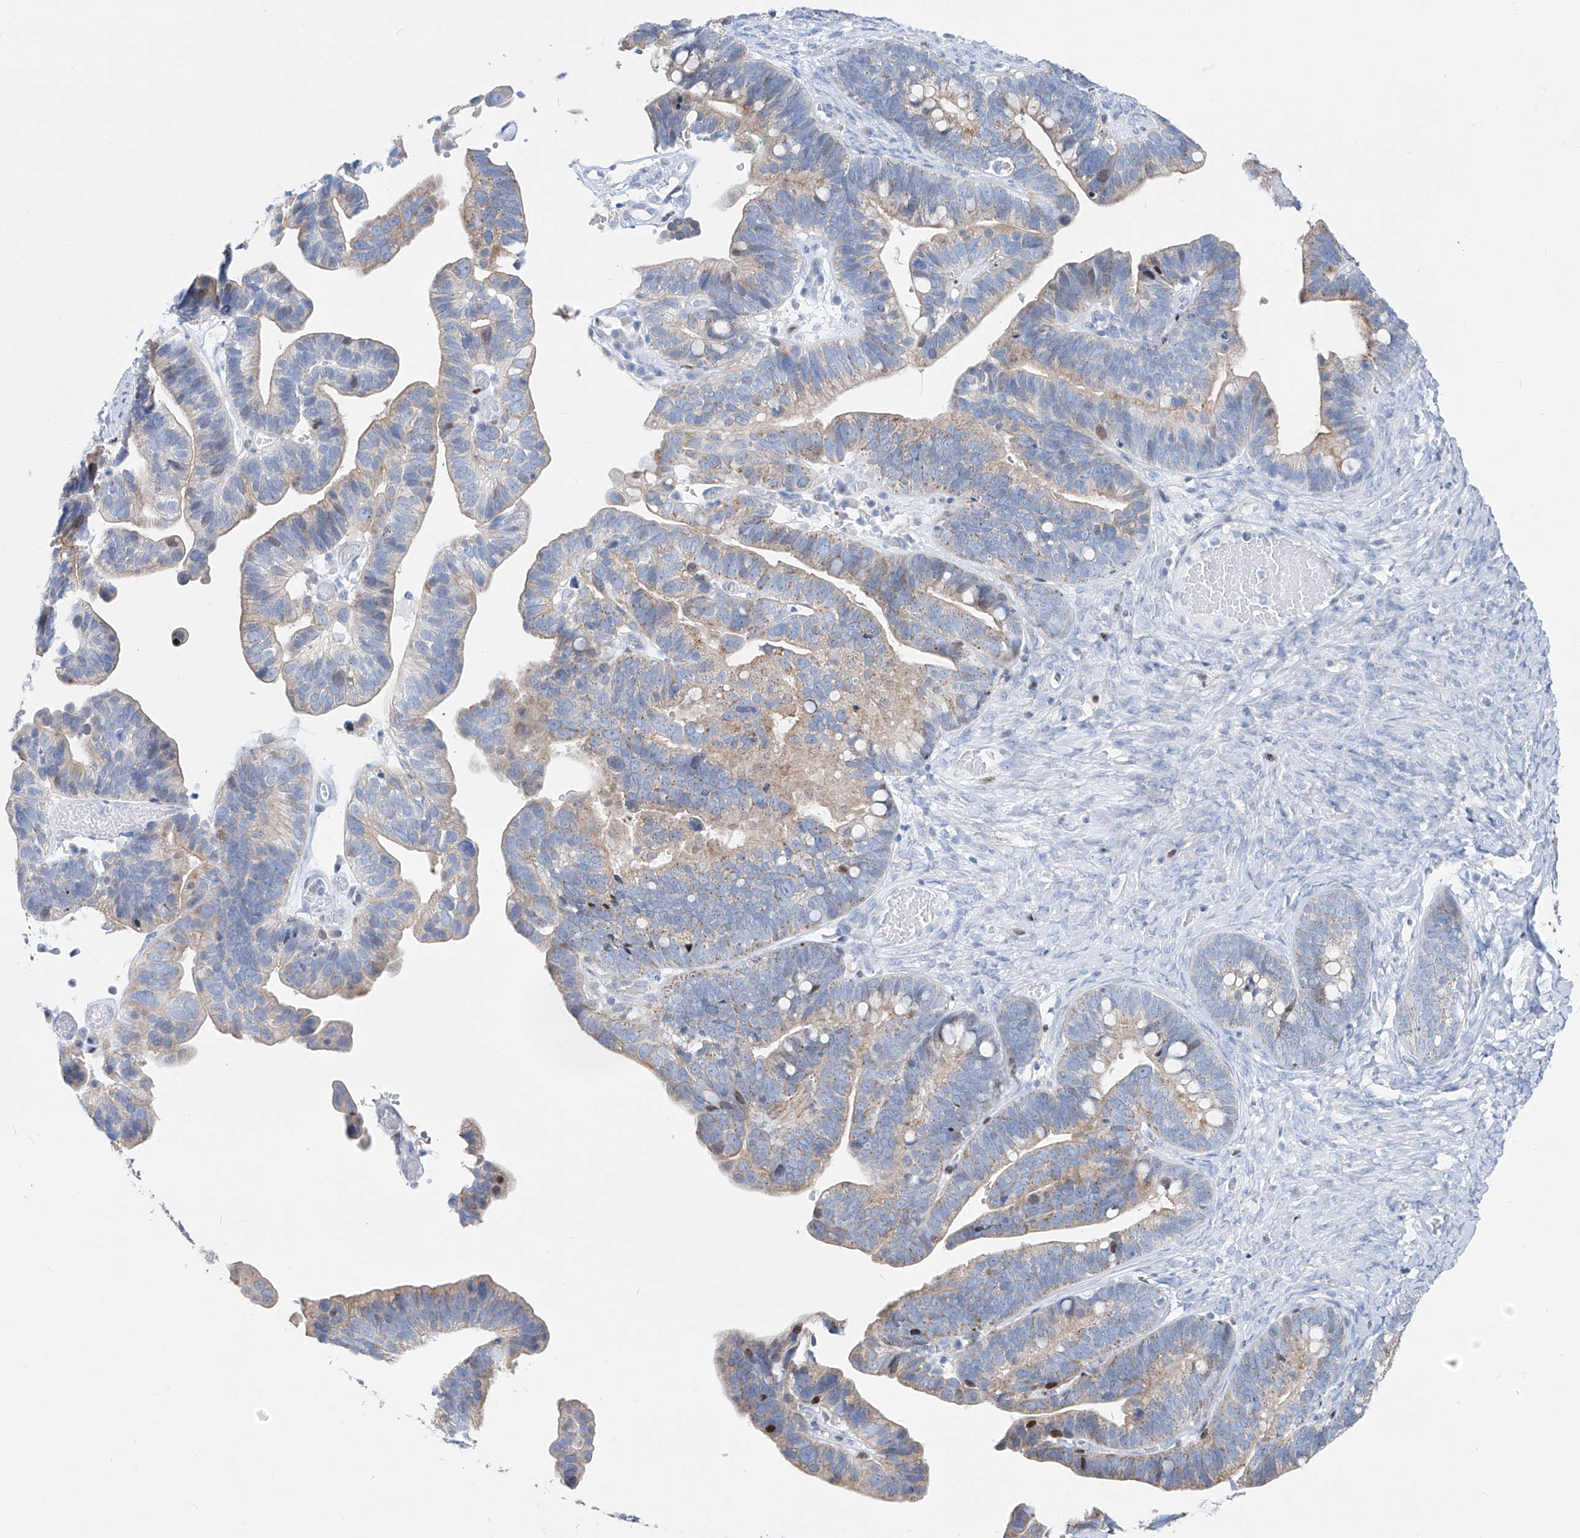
{"staining": {"intensity": "weak", "quantity": "<25%", "location": "cytoplasmic/membranous"}, "tissue": "ovarian cancer", "cell_type": "Tumor cells", "image_type": "cancer", "snomed": [{"axis": "morphology", "description": "Cystadenocarcinoma, serous, NOS"}, {"axis": "topography", "description": "Ovary"}], "caption": "Immunohistochemistry micrograph of neoplastic tissue: ovarian cancer (serous cystadenocarcinoma) stained with DAB (3,3'-diaminobenzidine) displays no significant protein expression in tumor cells.", "gene": "FRS3", "patient": {"sex": "female", "age": 56}}